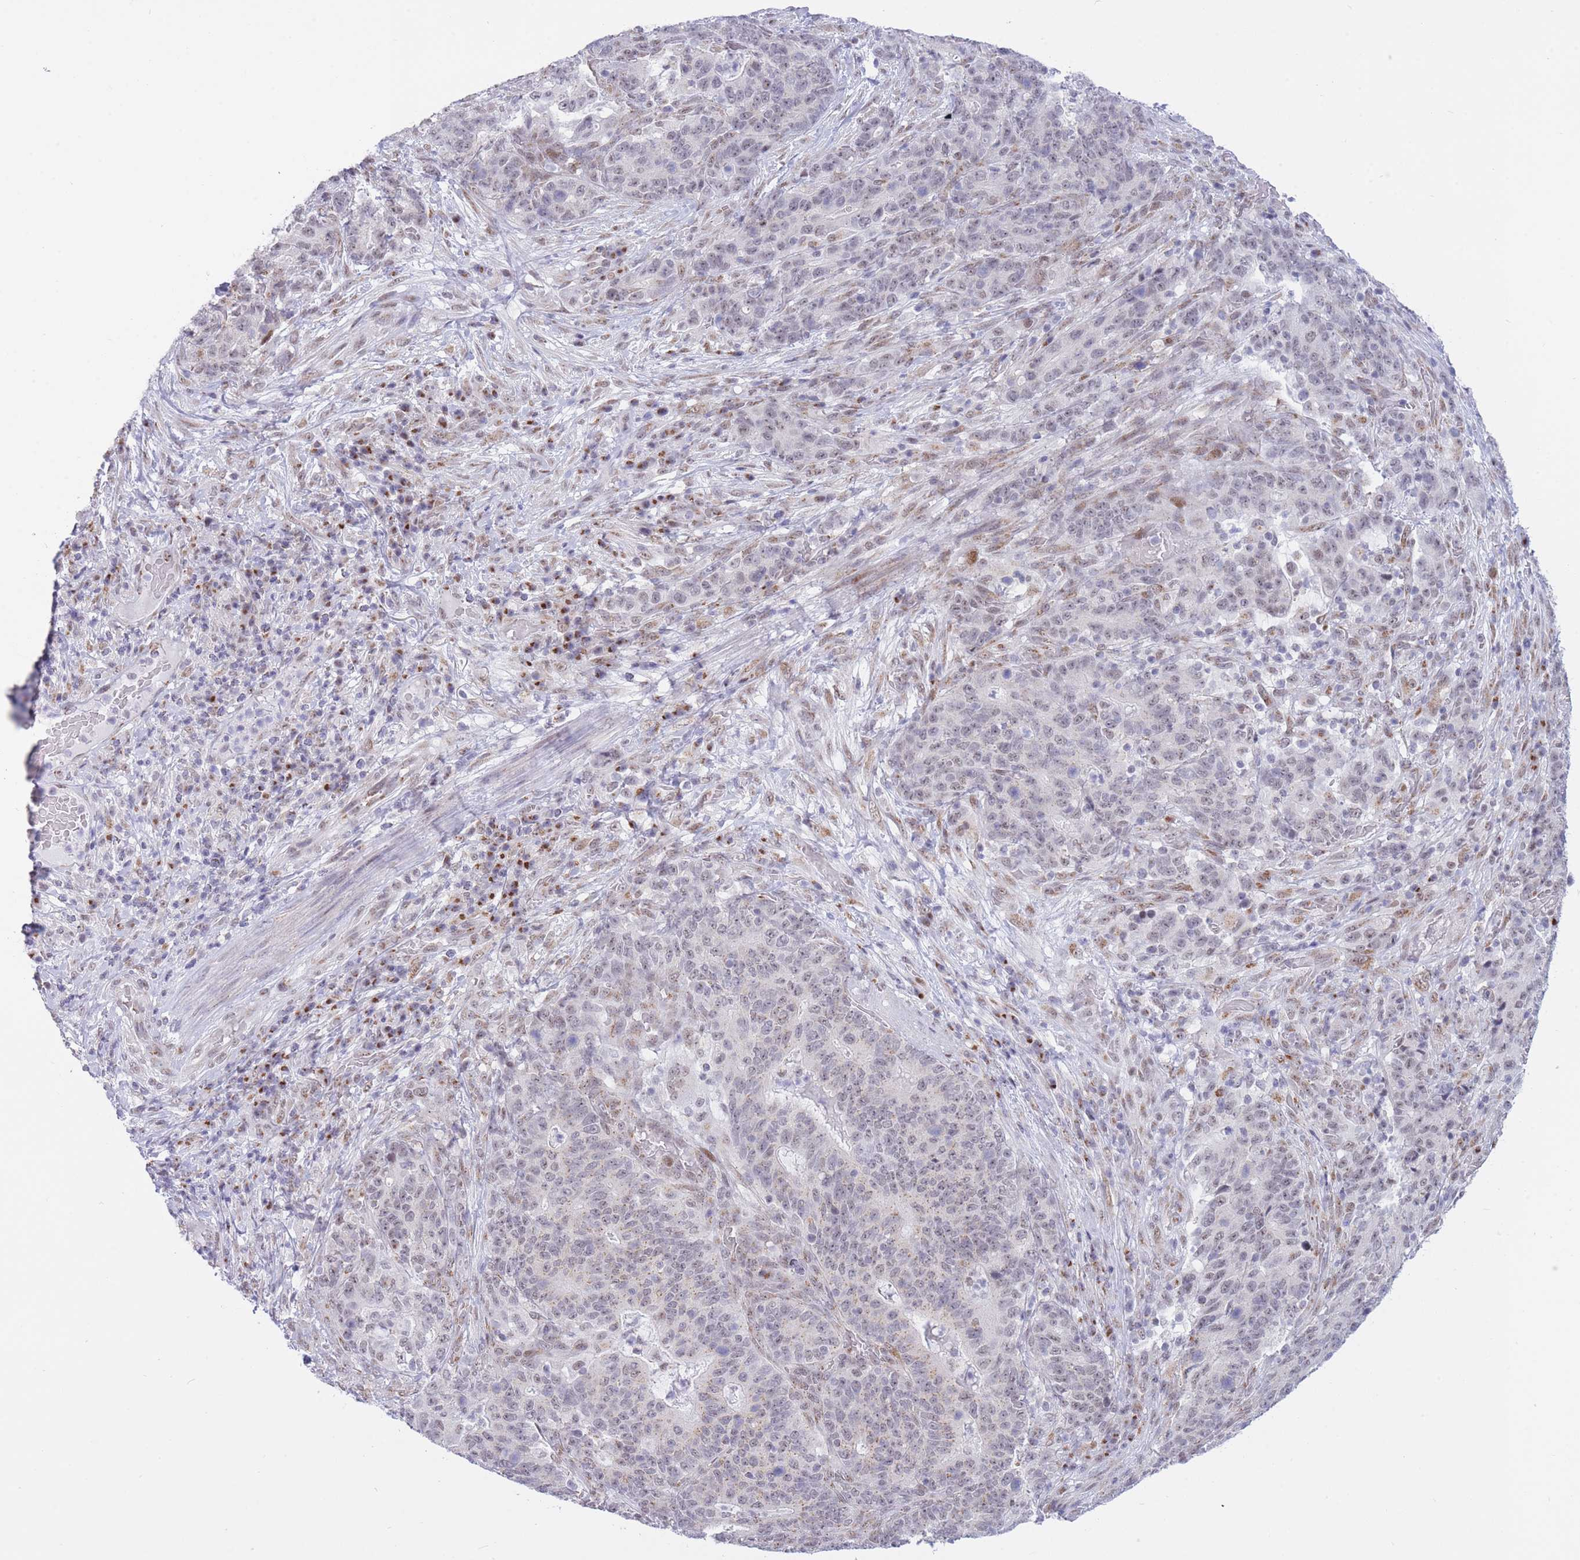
{"staining": {"intensity": "negative", "quantity": "none", "location": "none"}, "tissue": "stomach cancer", "cell_type": "Tumor cells", "image_type": "cancer", "snomed": [{"axis": "morphology", "description": "Normal tissue, NOS"}, {"axis": "morphology", "description": "Adenocarcinoma, NOS"}, {"axis": "topography", "description": "Stomach"}], "caption": "High magnification brightfield microscopy of adenocarcinoma (stomach) stained with DAB (brown) and counterstained with hematoxylin (blue): tumor cells show no significant positivity.", "gene": "INO80C", "patient": {"sex": "female", "age": 64}}